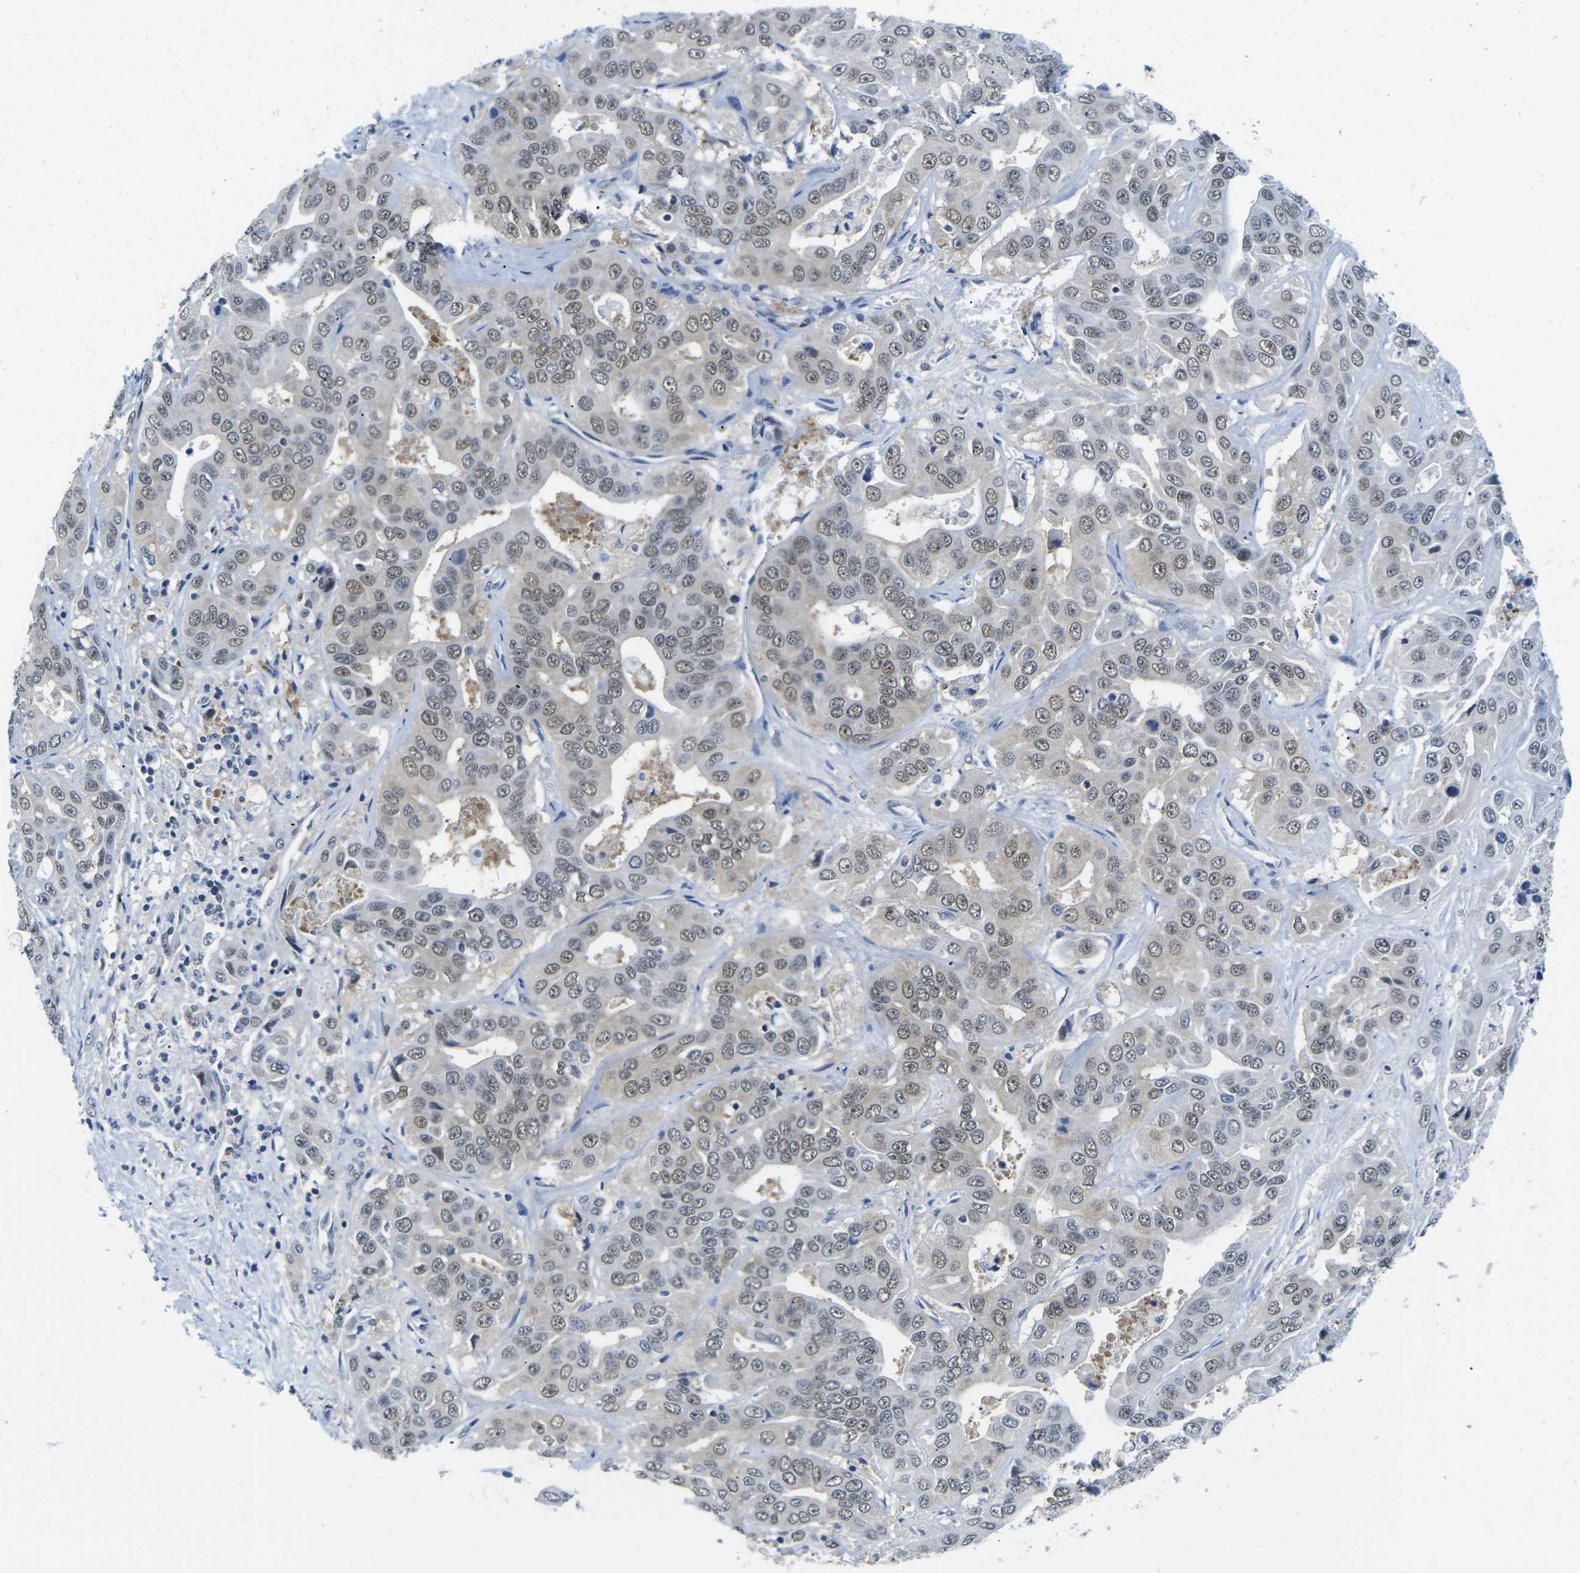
{"staining": {"intensity": "weak", "quantity": ">75%", "location": "nuclear"}, "tissue": "liver cancer", "cell_type": "Tumor cells", "image_type": "cancer", "snomed": [{"axis": "morphology", "description": "Cholangiocarcinoma"}, {"axis": "topography", "description": "Liver"}], "caption": "Tumor cells reveal low levels of weak nuclear staining in about >75% of cells in human cholangiocarcinoma (liver).", "gene": "UBA7", "patient": {"sex": "female", "age": 52}}